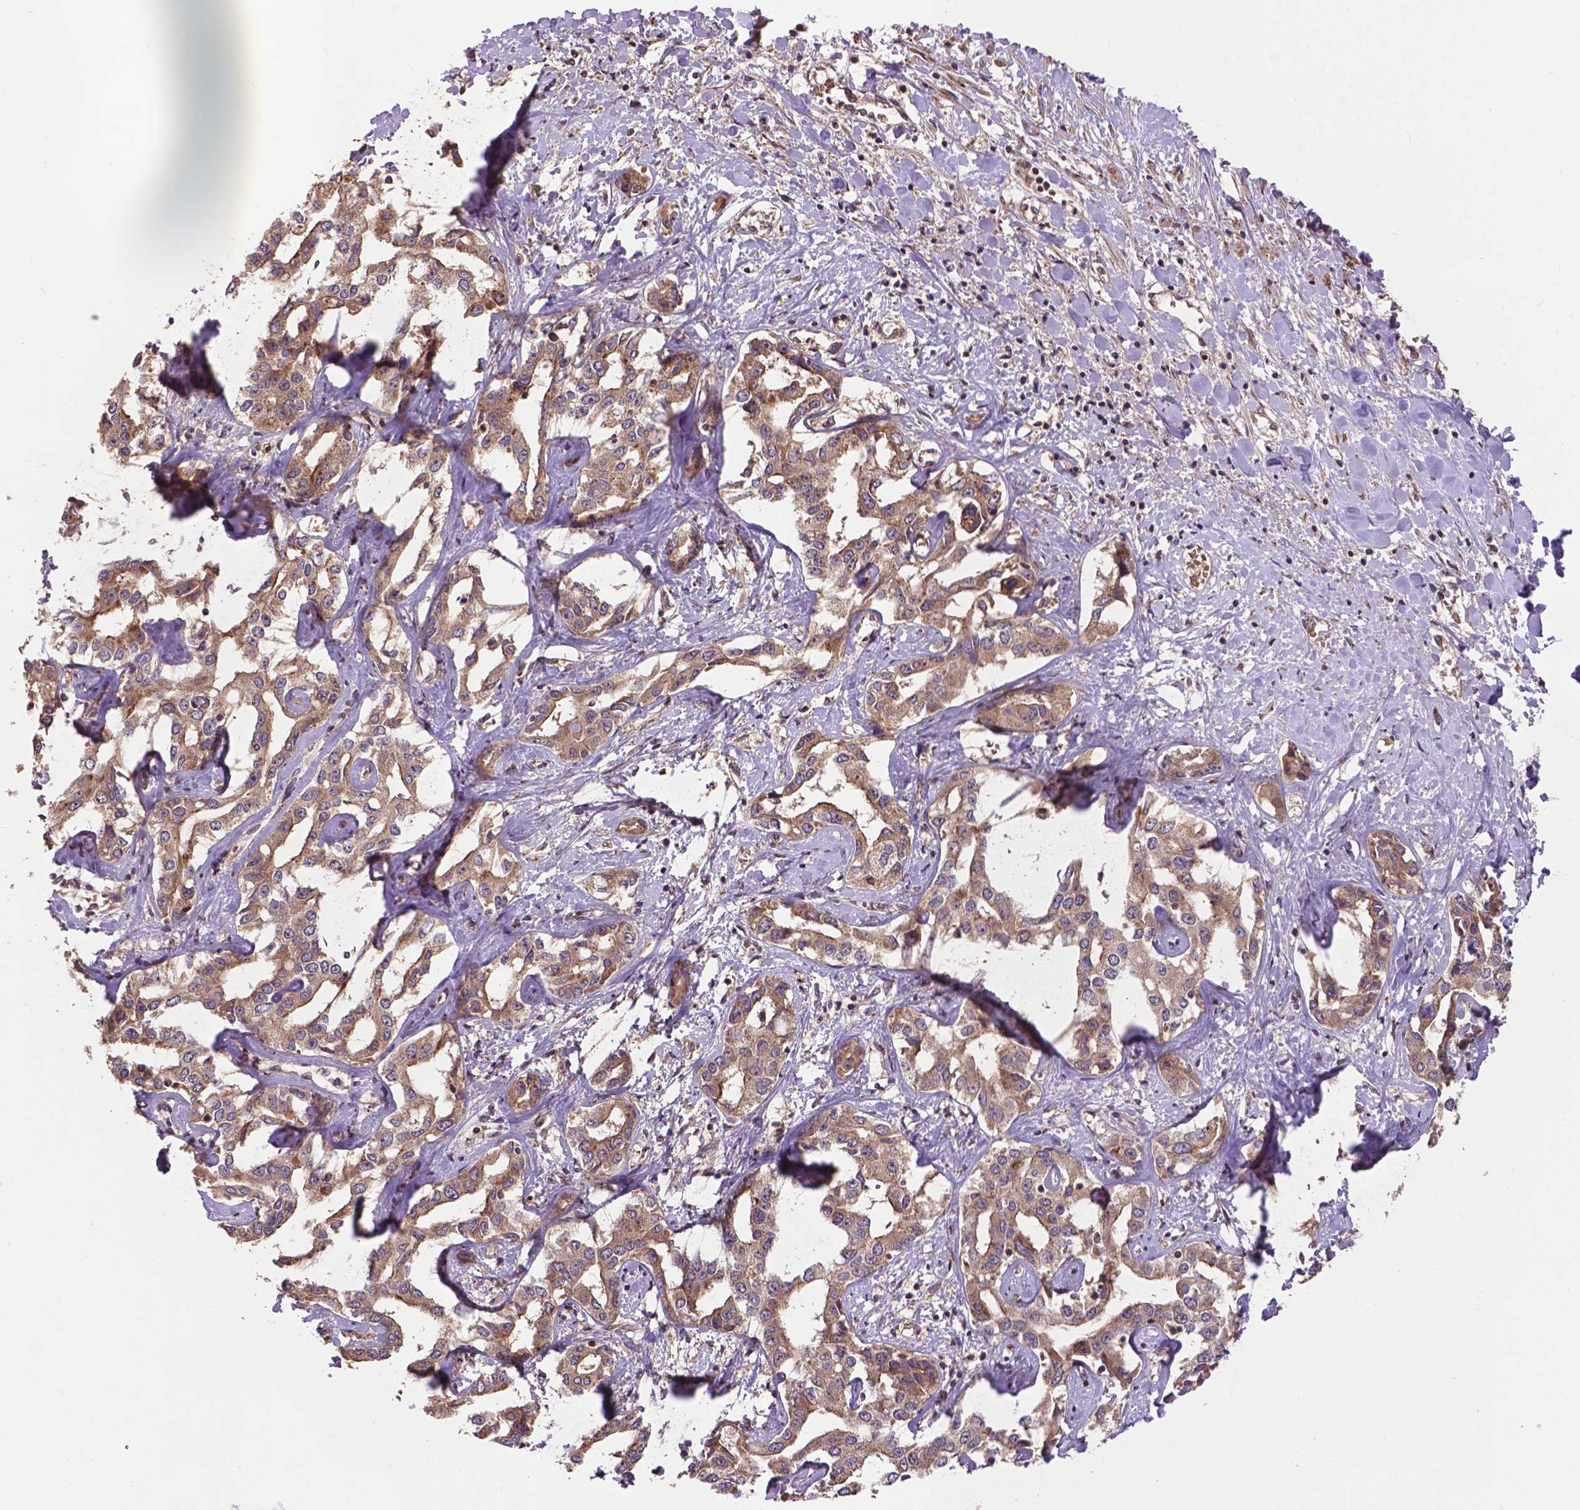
{"staining": {"intensity": "moderate", "quantity": ">75%", "location": "cytoplasmic/membranous"}, "tissue": "liver cancer", "cell_type": "Tumor cells", "image_type": "cancer", "snomed": [{"axis": "morphology", "description": "Cholangiocarcinoma"}, {"axis": "topography", "description": "Liver"}], "caption": "Liver cholangiocarcinoma stained with a brown dye displays moderate cytoplasmic/membranous positive positivity in approximately >75% of tumor cells.", "gene": "ZNF616", "patient": {"sex": "male", "age": 59}}